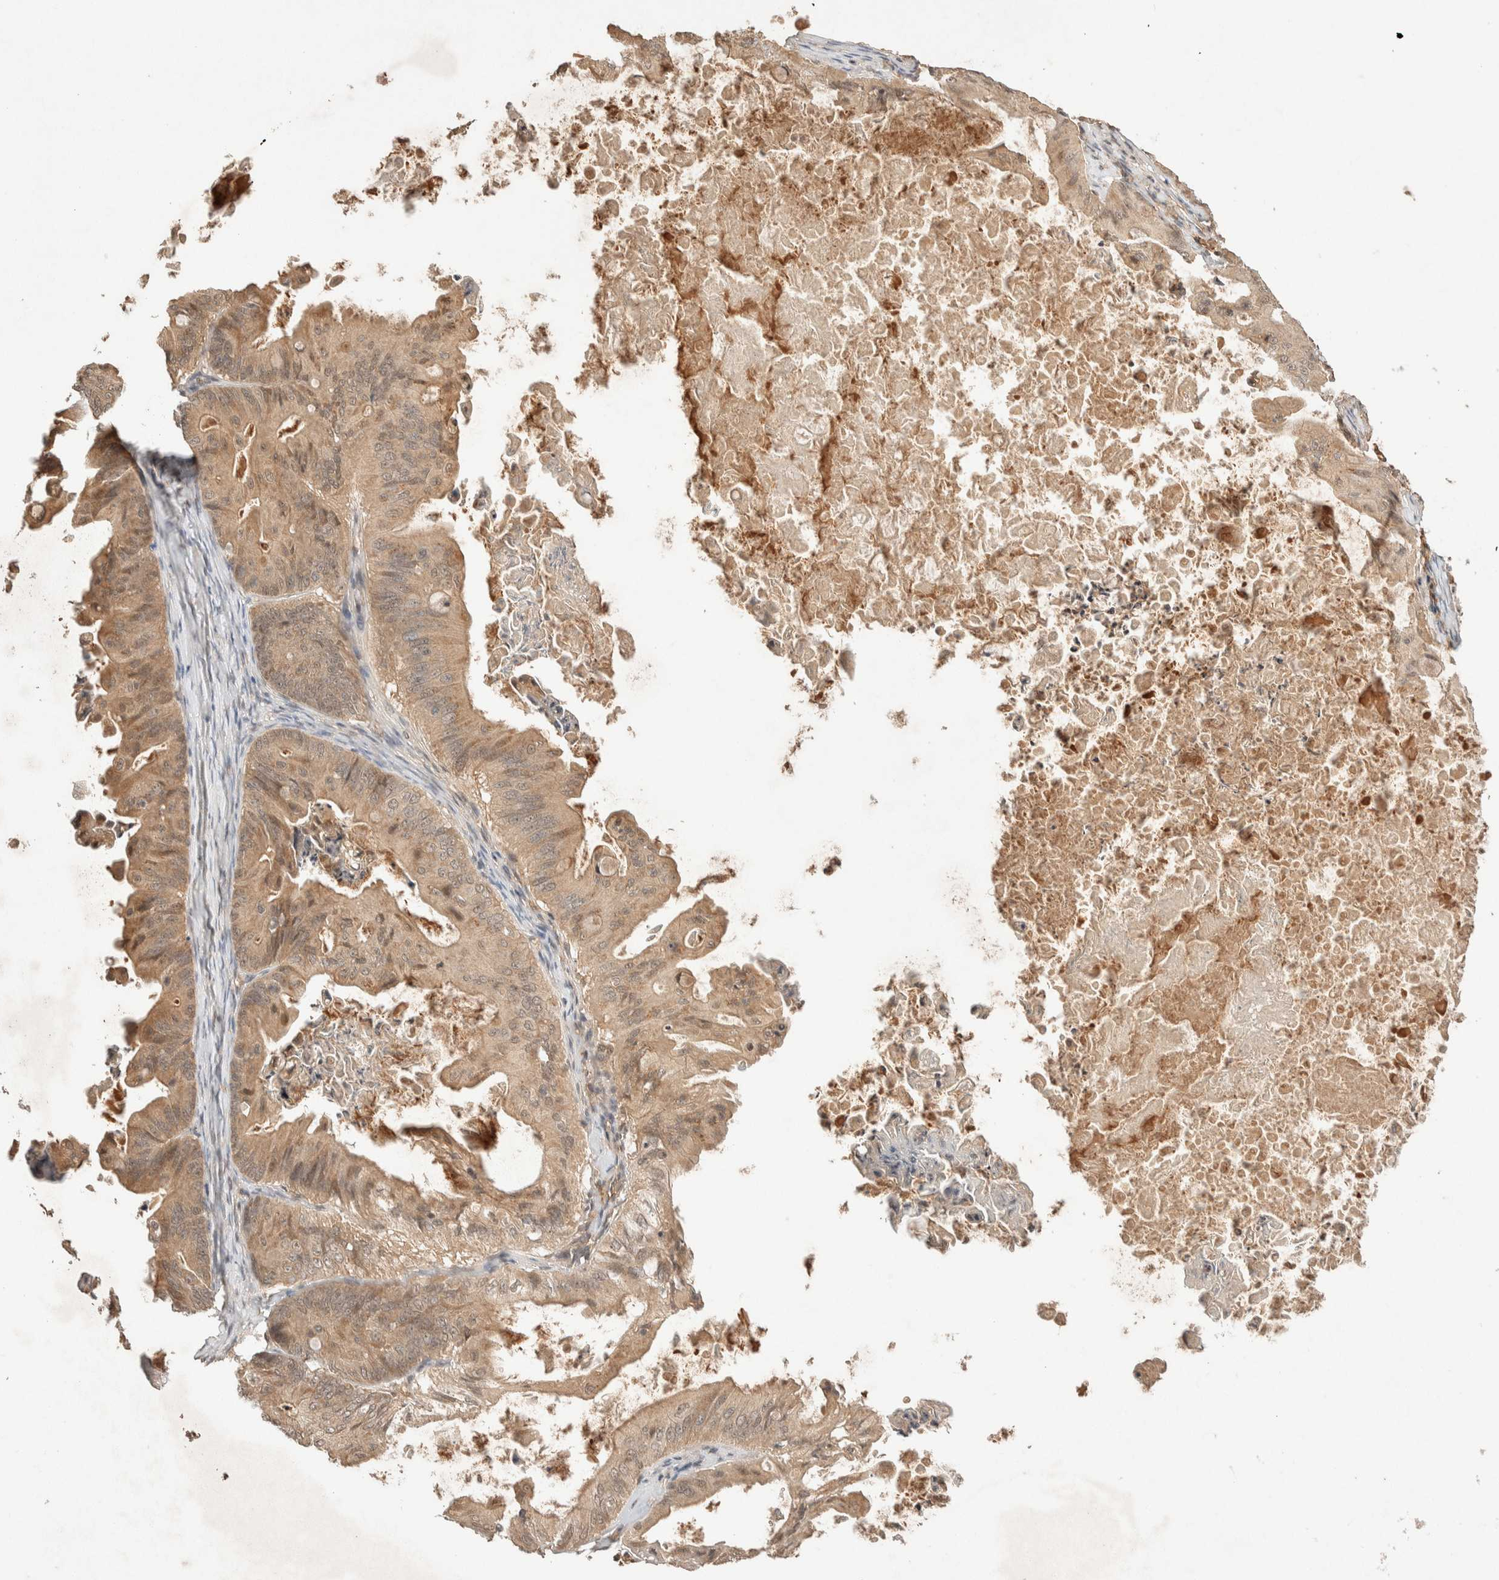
{"staining": {"intensity": "weak", "quantity": ">75%", "location": "cytoplasmic/membranous"}, "tissue": "ovarian cancer", "cell_type": "Tumor cells", "image_type": "cancer", "snomed": [{"axis": "morphology", "description": "Cystadenocarcinoma, mucinous, NOS"}, {"axis": "topography", "description": "Ovary"}], "caption": "Ovarian cancer (mucinous cystadenocarcinoma) was stained to show a protein in brown. There is low levels of weak cytoplasmic/membranous expression in about >75% of tumor cells.", "gene": "THRA", "patient": {"sex": "female", "age": 37}}